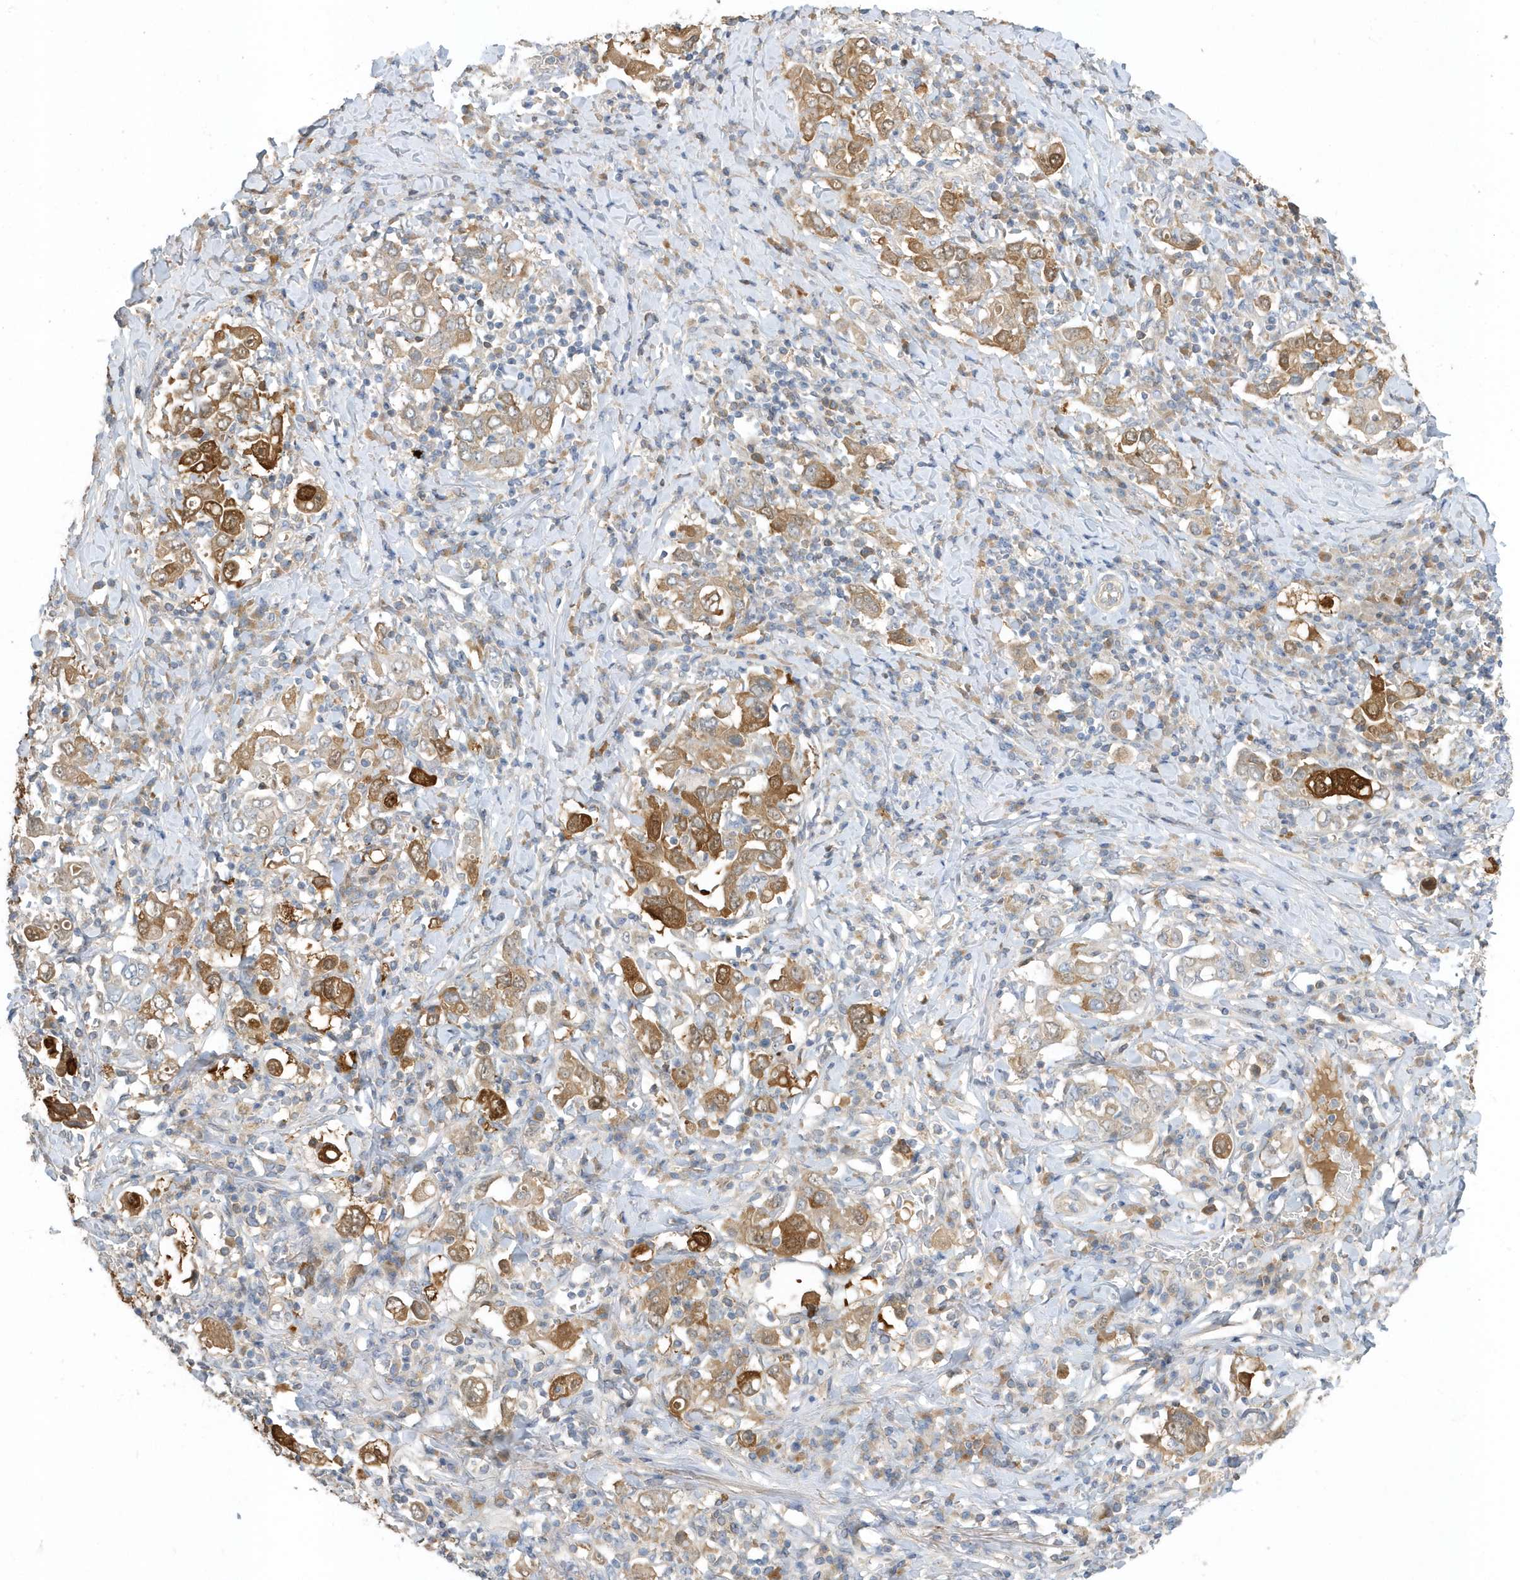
{"staining": {"intensity": "moderate", "quantity": "25%-75%", "location": "cytoplasmic/membranous,nuclear"}, "tissue": "stomach cancer", "cell_type": "Tumor cells", "image_type": "cancer", "snomed": [{"axis": "morphology", "description": "Adenocarcinoma, NOS"}, {"axis": "topography", "description": "Stomach, upper"}], "caption": "Protein expression analysis of adenocarcinoma (stomach) shows moderate cytoplasmic/membranous and nuclear expression in about 25%-75% of tumor cells. (DAB = brown stain, brightfield microscopy at high magnification).", "gene": "USP53", "patient": {"sex": "male", "age": 62}}